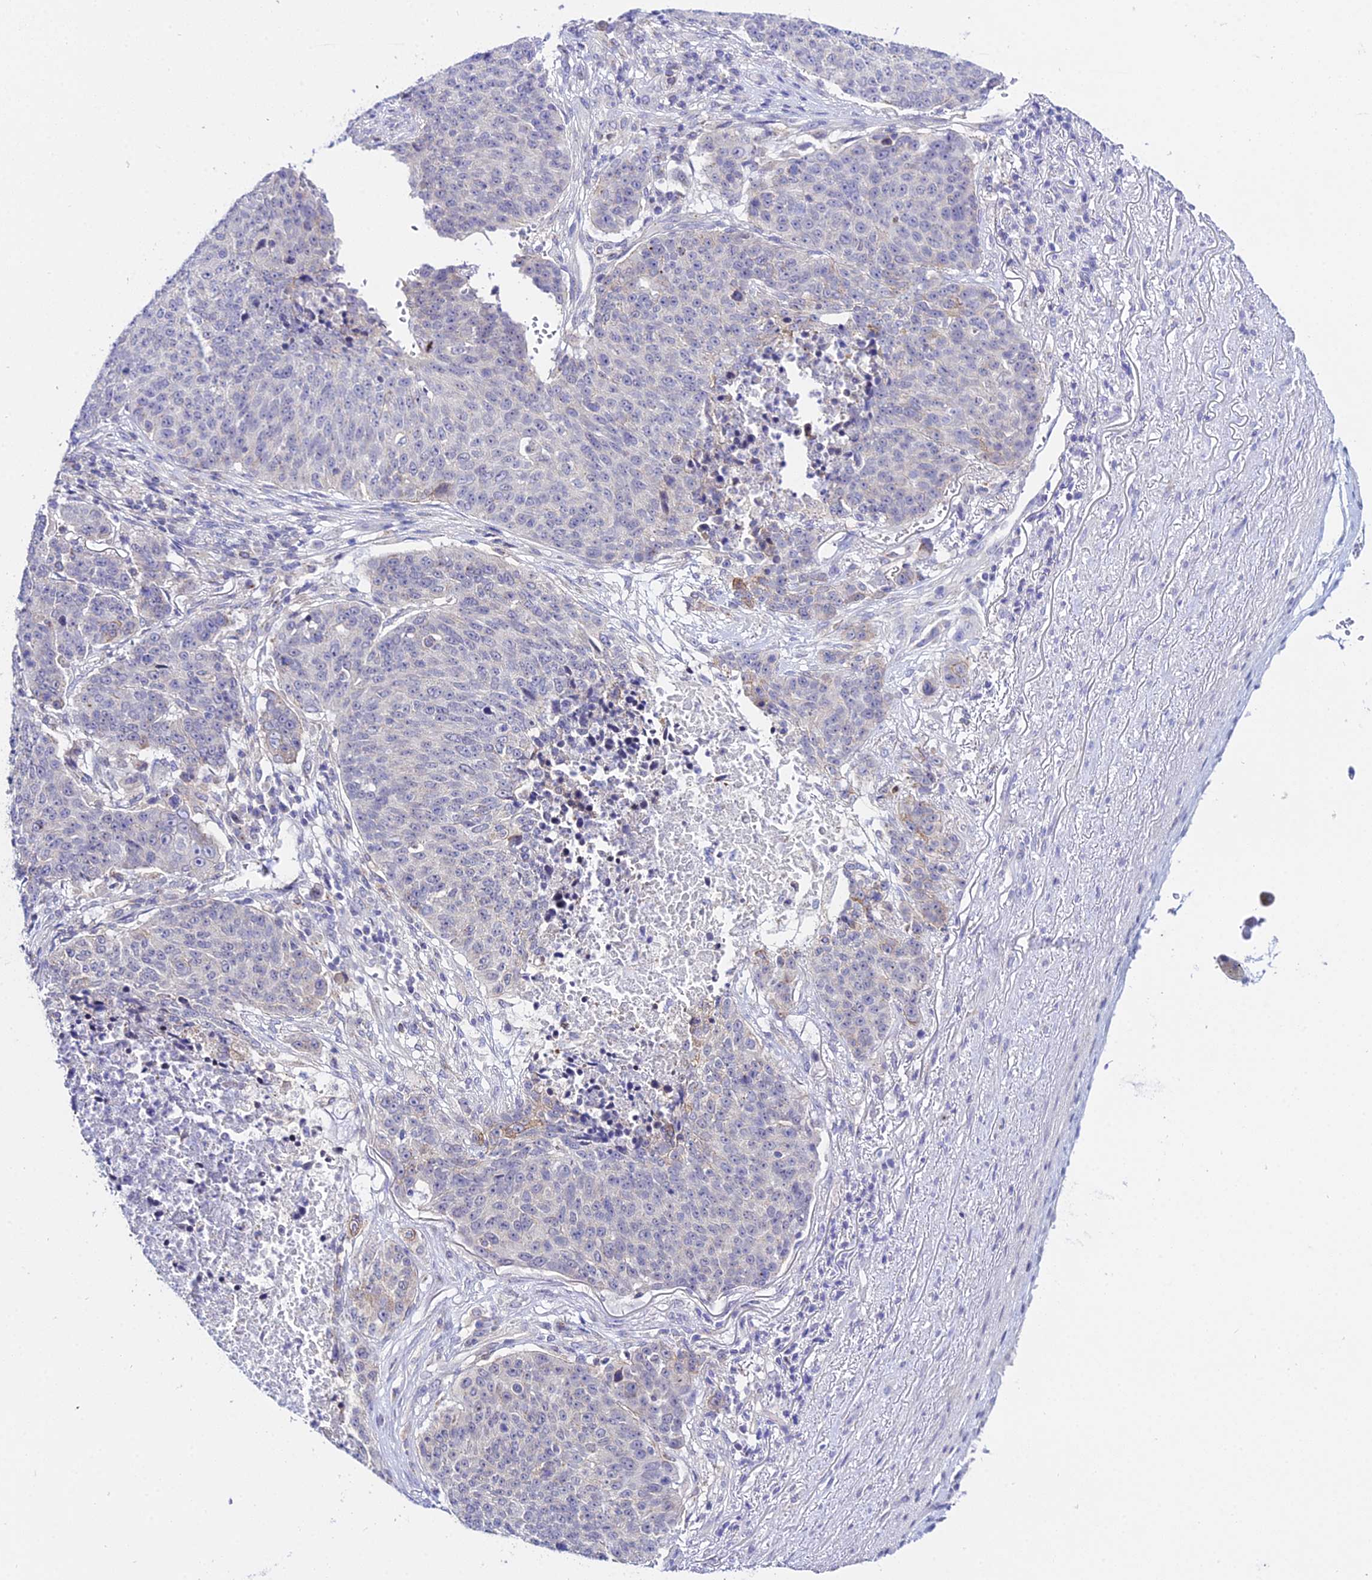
{"staining": {"intensity": "negative", "quantity": "none", "location": "none"}, "tissue": "lung cancer", "cell_type": "Tumor cells", "image_type": "cancer", "snomed": [{"axis": "morphology", "description": "Normal tissue, NOS"}, {"axis": "morphology", "description": "Squamous cell carcinoma, NOS"}, {"axis": "topography", "description": "Lymph node"}, {"axis": "topography", "description": "Lung"}], "caption": "Immunohistochemistry (IHC) of lung squamous cell carcinoma displays no positivity in tumor cells.", "gene": "ATG16L2", "patient": {"sex": "male", "age": 66}}